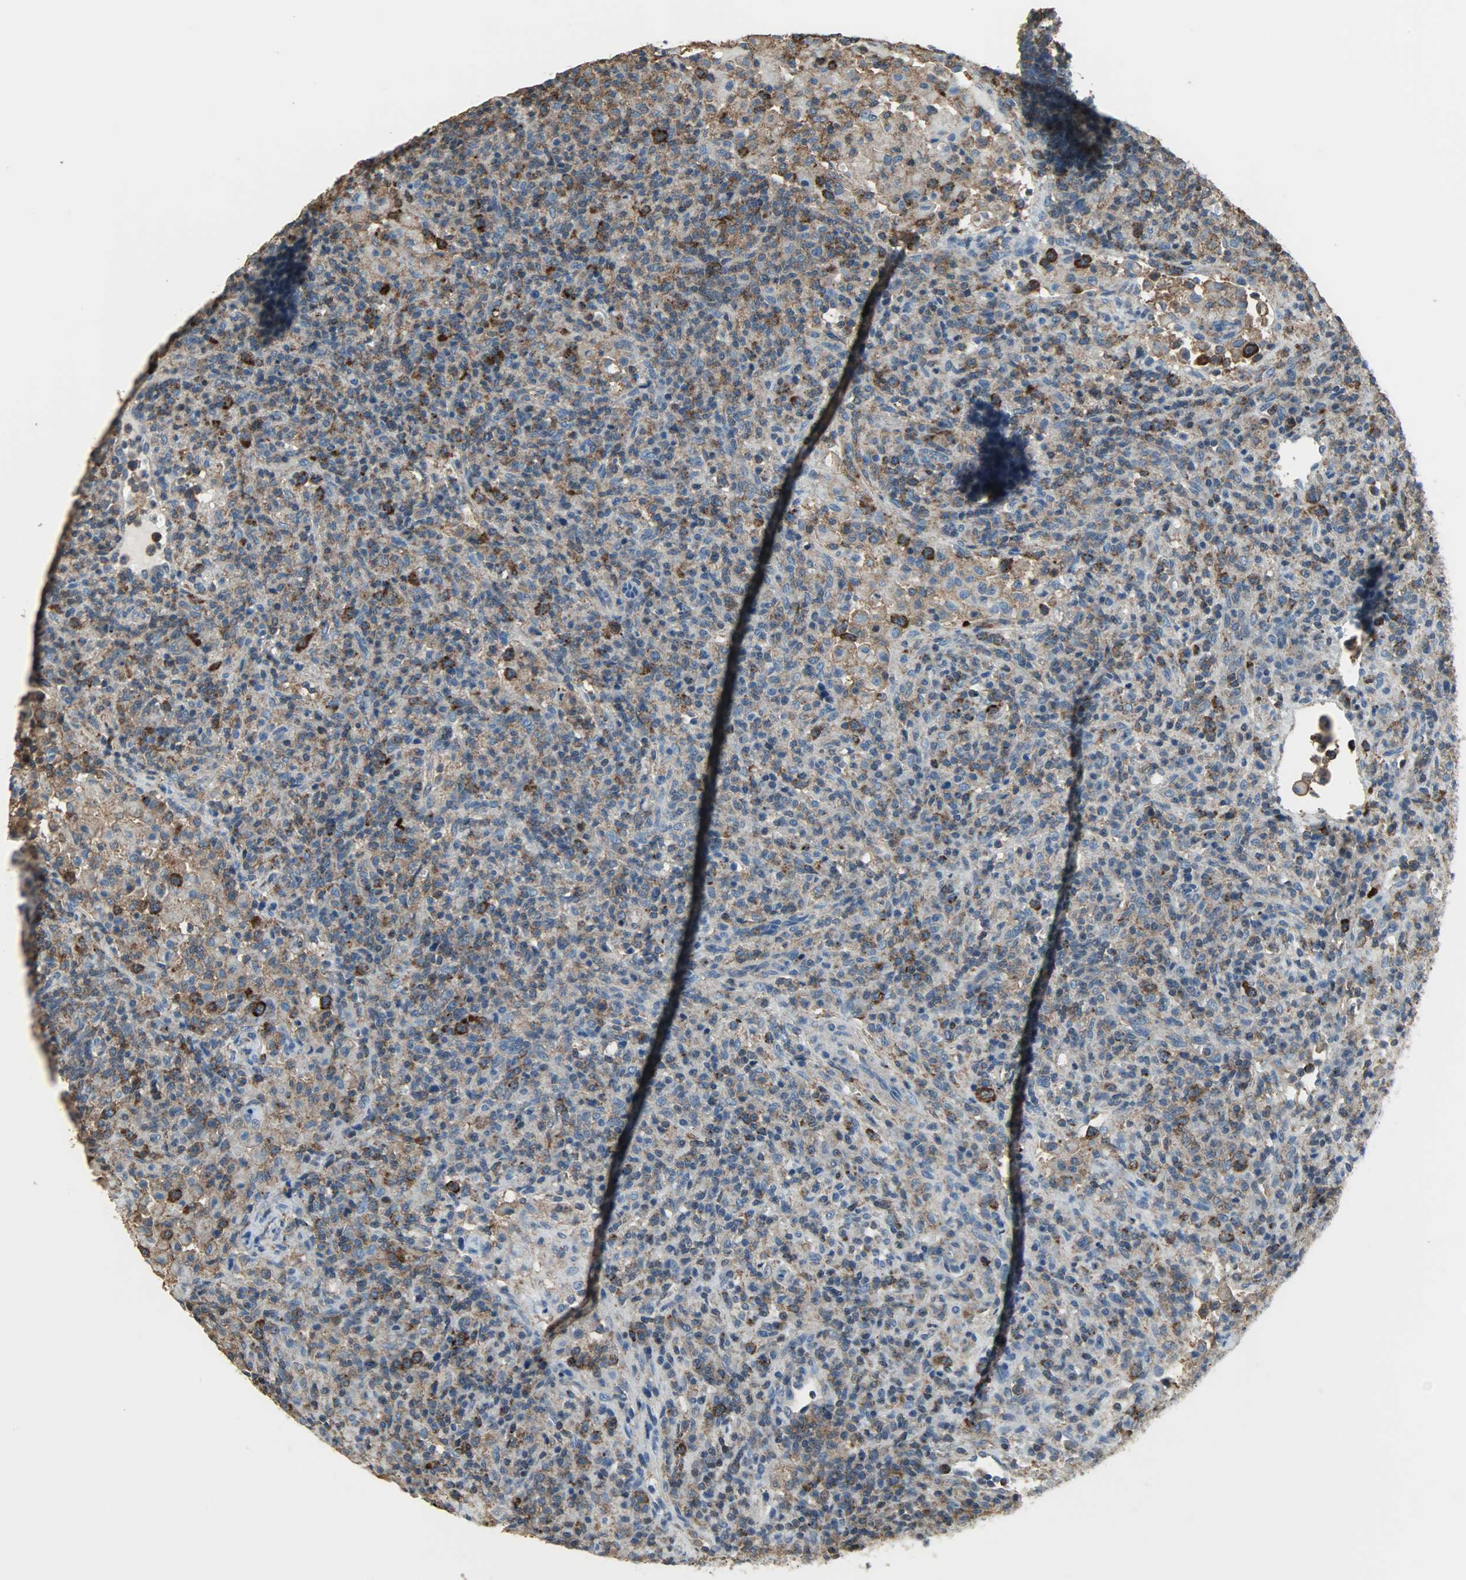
{"staining": {"intensity": "moderate", "quantity": ">75%", "location": "cytoplasmic/membranous"}, "tissue": "lymphoma", "cell_type": "Tumor cells", "image_type": "cancer", "snomed": [{"axis": "morphology", "description": "Hodgkin's disease, NOS"}, {"axis": "topography", "description": "Lymph node"}], "caption": "The image shows immunohistochemical staining of lymphoma. There is moderate cytoplasmic/membranous staining is seen in approximately >75% of tumor cells.", "gene": "DNAJA4", "patient": {"sex": "male", "age": 65}}